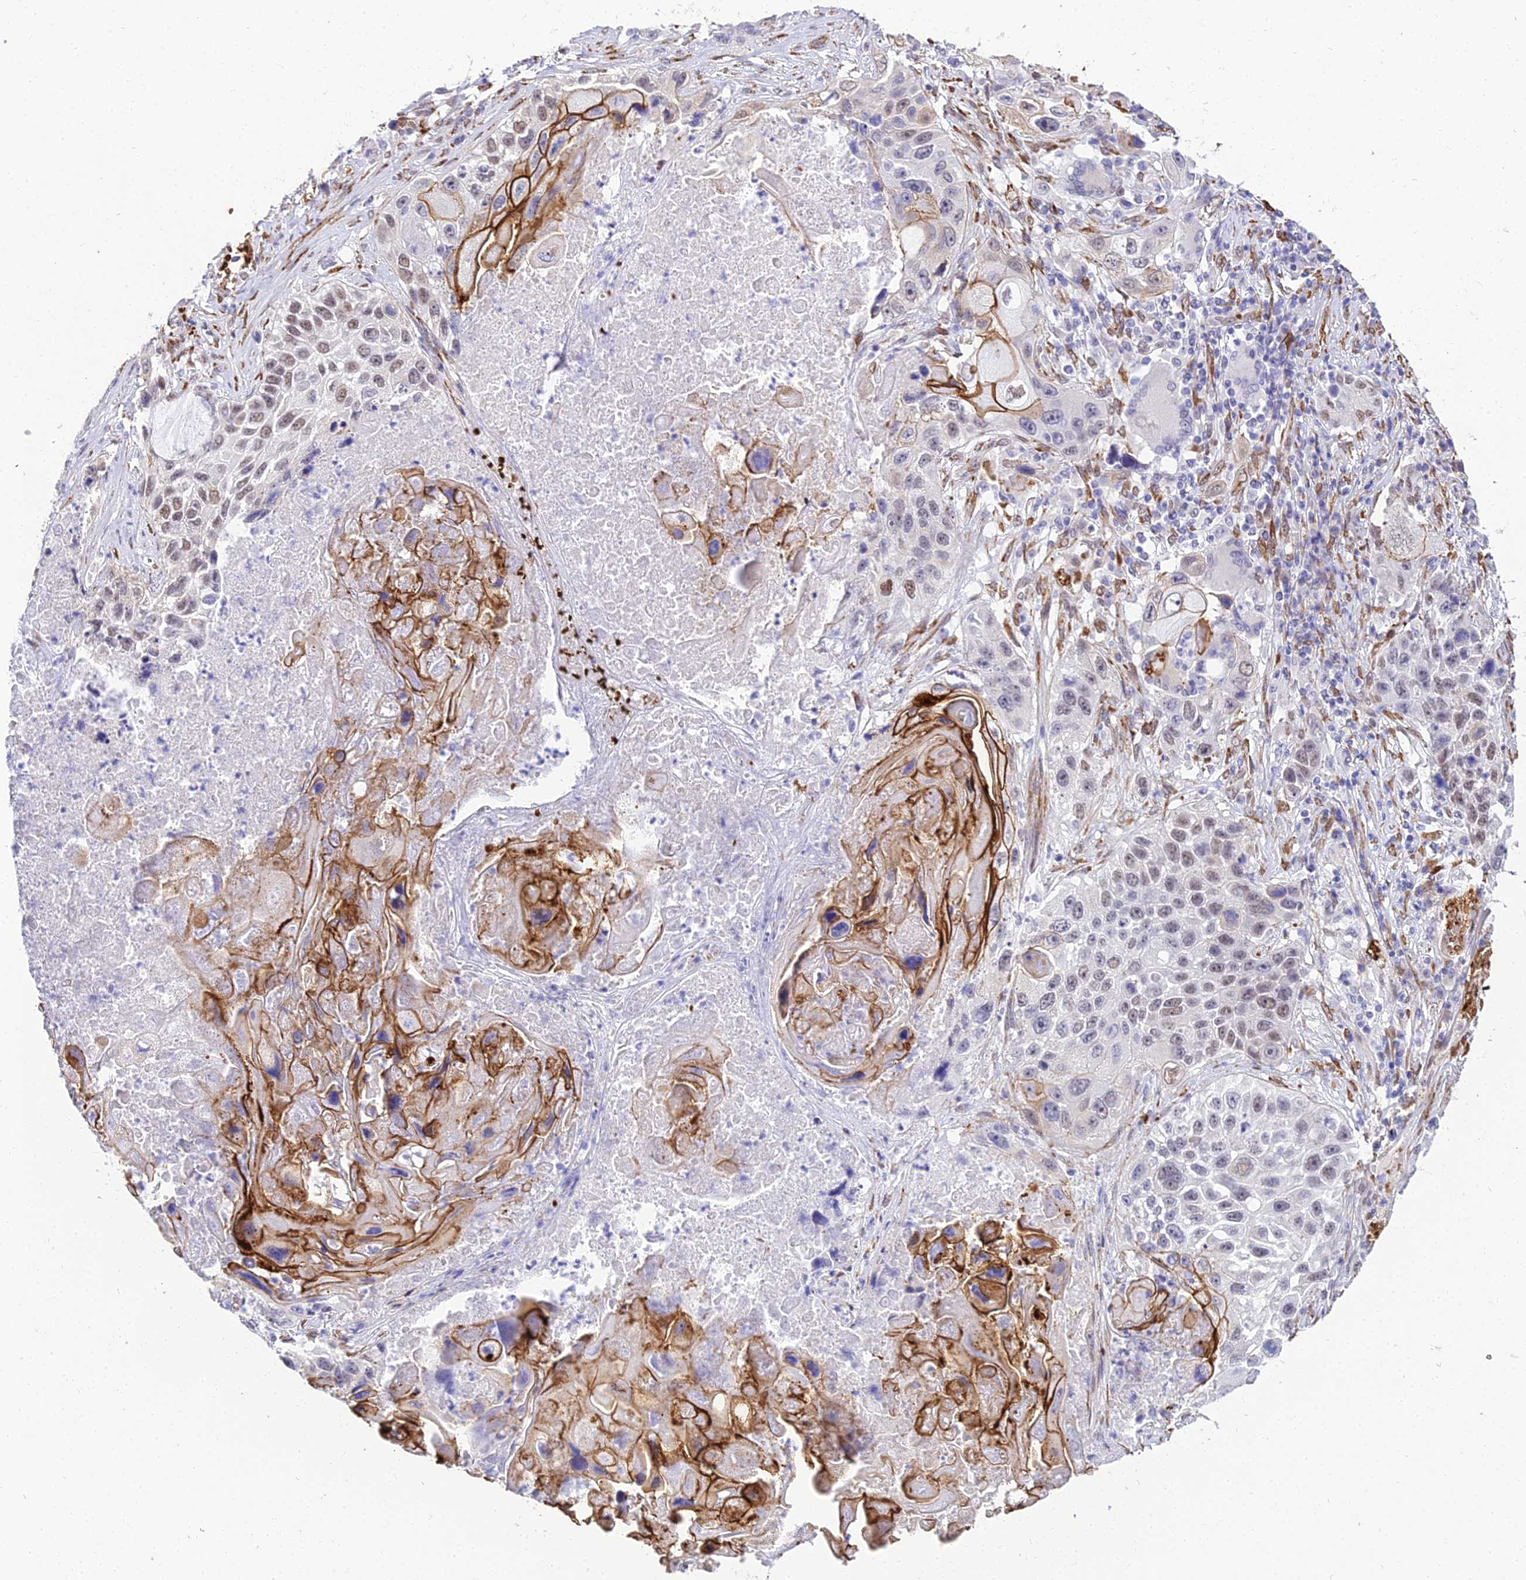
{"staining": {"intensity": "weak", "quantity": "25%-75%", "location": "nuclear"}, "tissue": "lung cancer", "cell_type": "Tumor cells", "image_type": "cancer", "snomed": [{"axis": "morphology", "description": "Squamous cell carcinoma, NOS"}, {"axis": "topography", "description": "Lung"}], "caption": "A brown stain shows weak nuclear staining of a protein in squamous cell carcinoma (lung) tumor cells. (Brightfield microscopy of DAB IHC at high magnification).", "gene": "BCL9", "patient": {"sex": "male", "age": 61}}